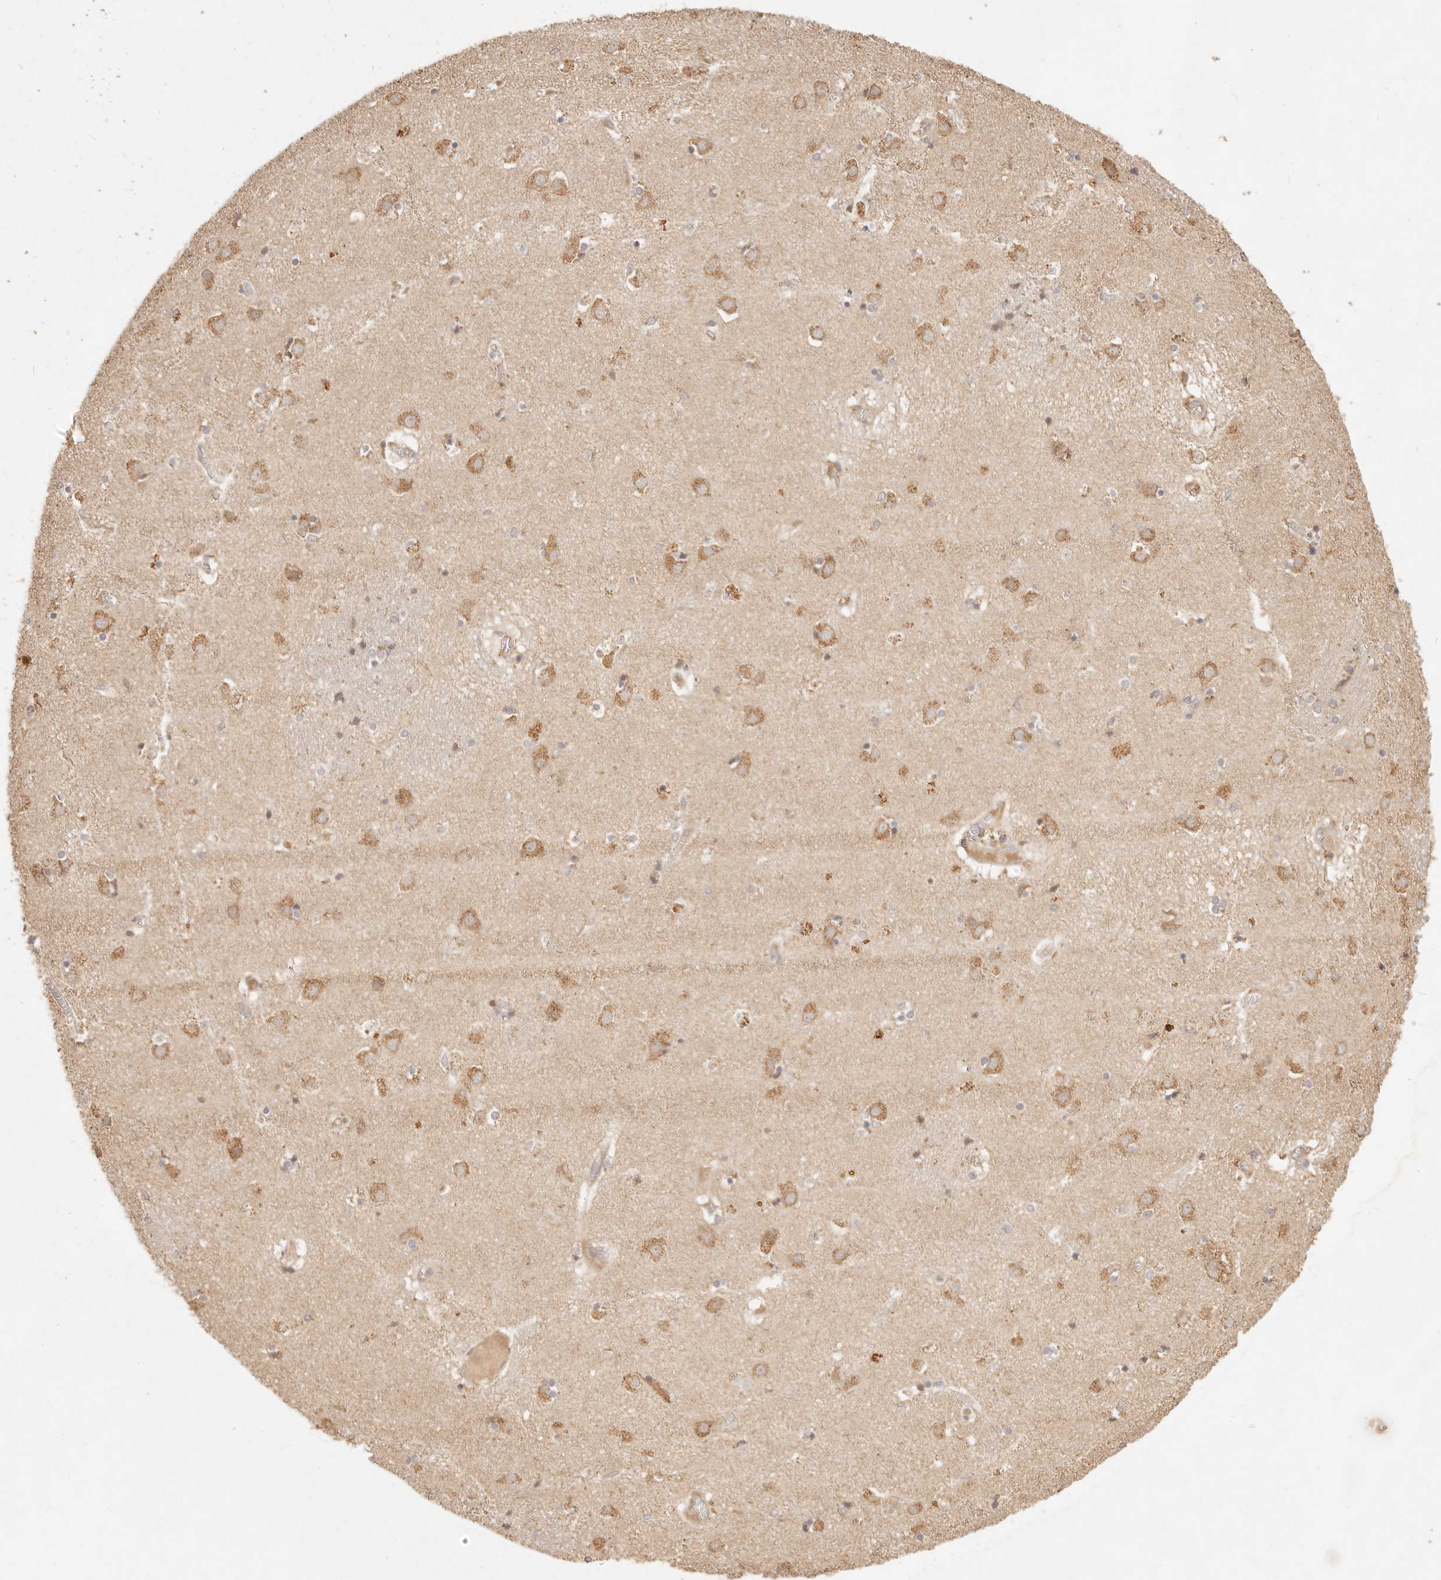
{"staining": {"intensity": "weak", "quantity": "<25%", "location": "cytoplasmic/membranous"}, "tissue": "caudate", "cell_type": "Glial cells", "image_type": "normal", "snomed": [{"axis": "morphology", "description": "Normal tissue, NOS"}, {"axis": "topography", "description": "Lateral ventricle wall"}], "caption": "Glial cells show no significant protein expression in unremarkable caudate.", "gene": "TIMM17A", "patient": {"sex": "male", "age": 70}}